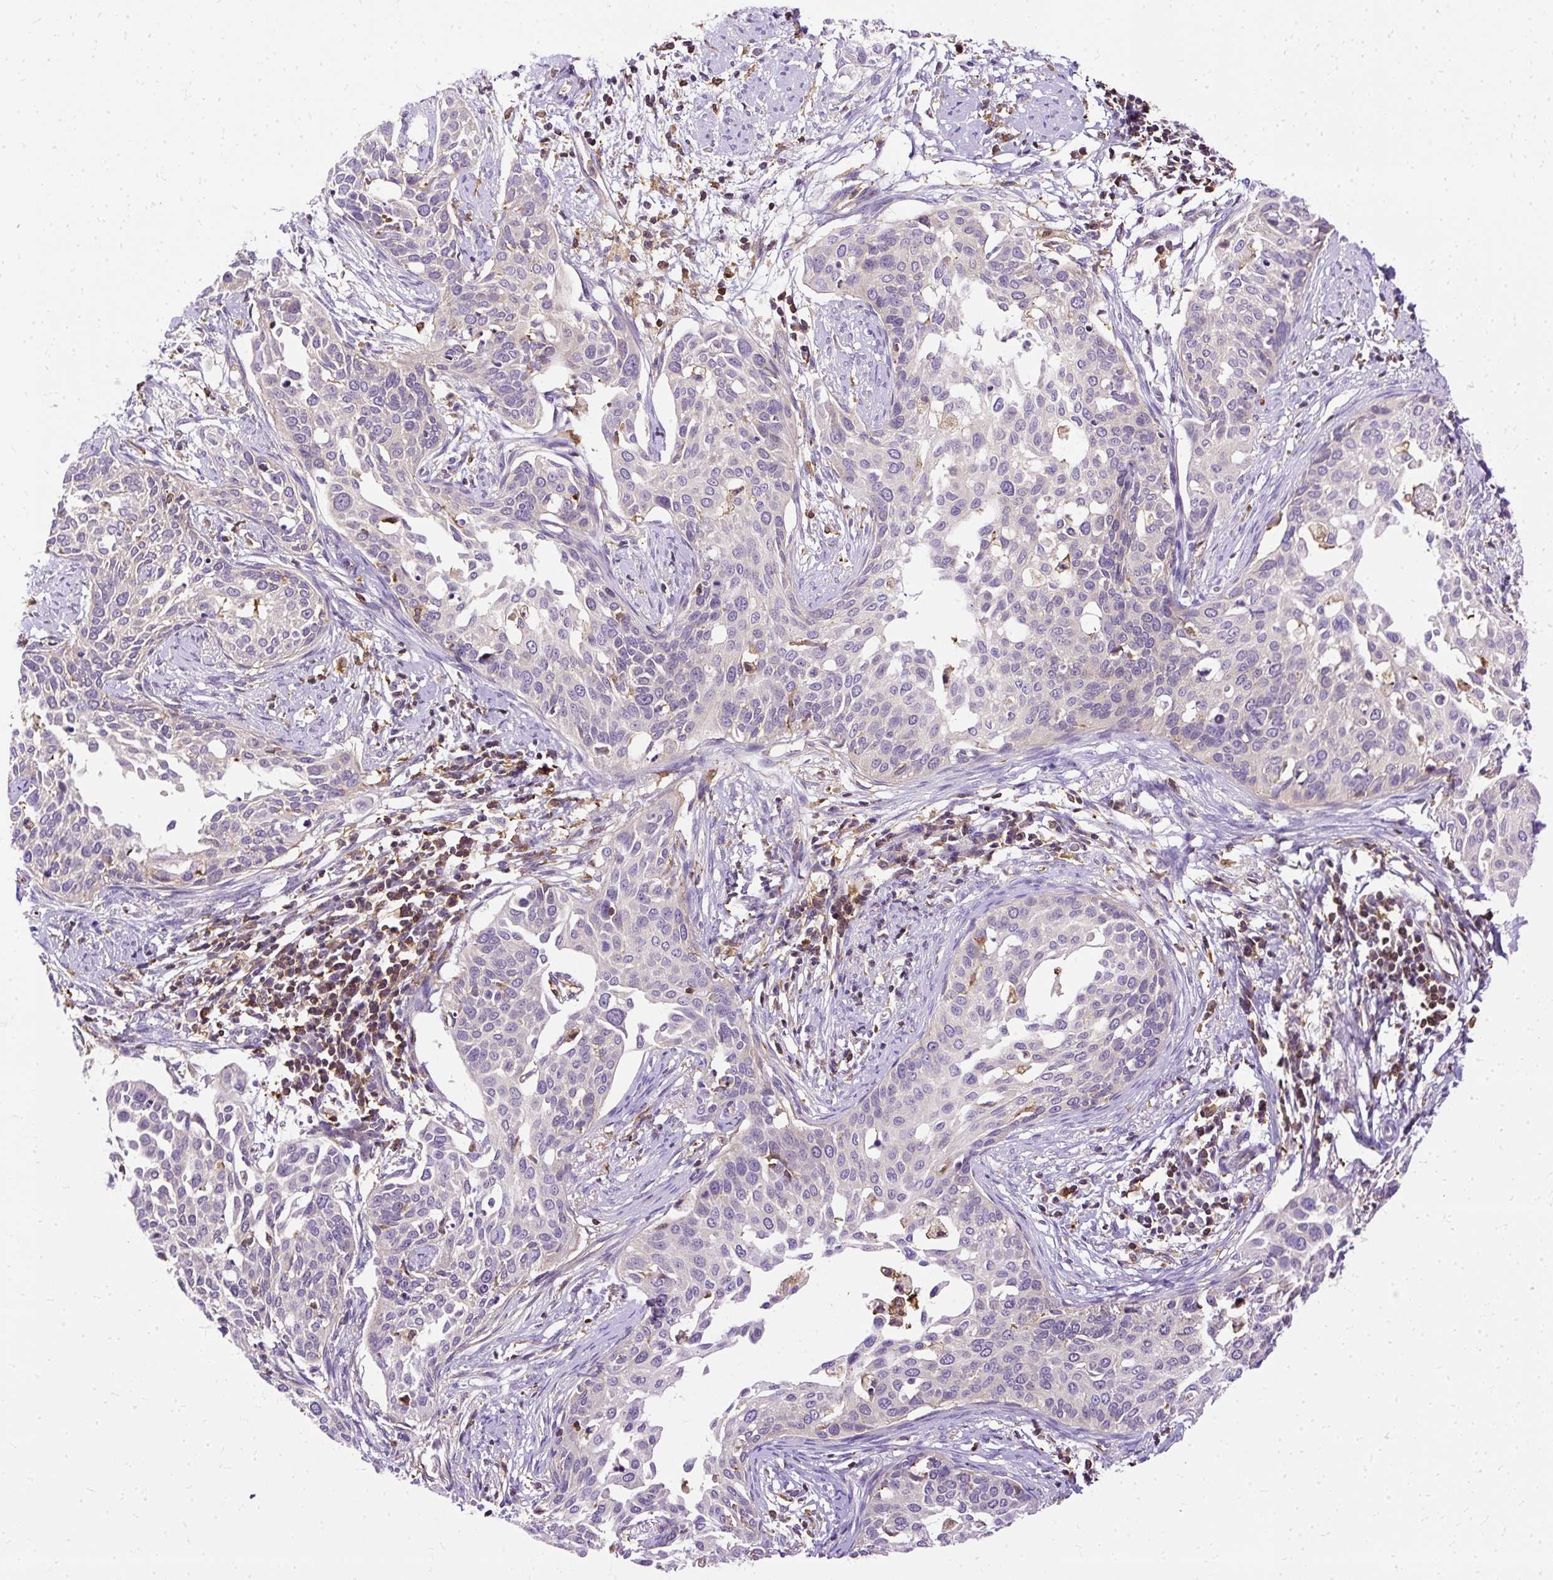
{"staining": {"intensity": "negative", "quantity": "none", "location": "none"}, "tissue": "cervical cancer", "cell_type": "Tumor cells", "image_type": "cancer", "snomed": [{"axis": "morphology", "description": "Squamous cell carcinoma, NOS"}, {"axis": "topography", "description": "Cervix"}], "caption": "A high-resolution histopathology image shows IHC staining of squamous cell carcinoma (cervical), which demonstrates no significant expression in tumor cells. (Brightfield microscopy of DAB (3,3'-diaminobenzidine) IHC at high magnification).", "gene": "TWF2", "patient": {"sex": "female", "age": 44}}